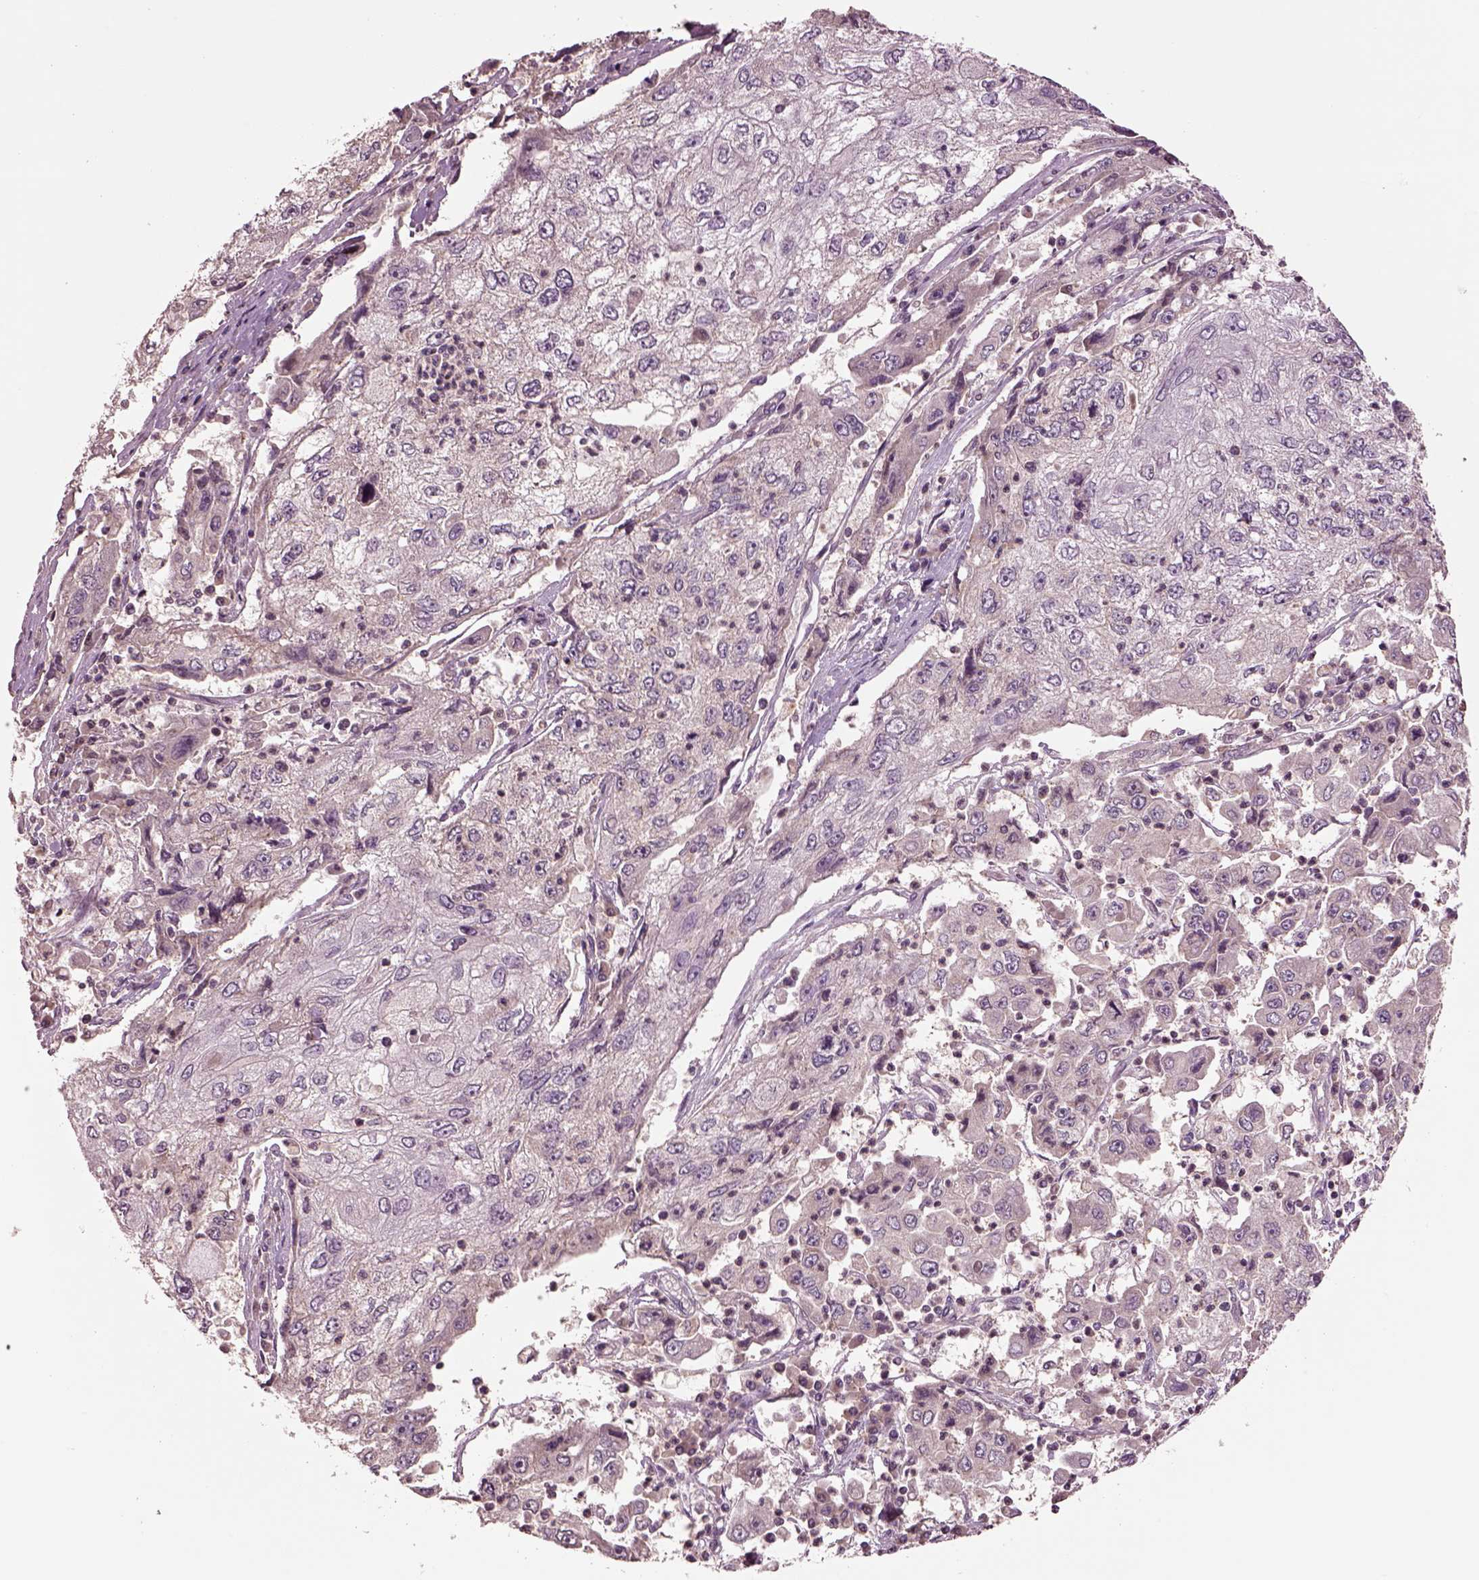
{"staining": {"intensity": "negative", "quantity": "none", "location": "none"}, "tissue": "cervical cancer", "cell_type": "Tumor cells", "image_type": "cancer", "snomed": [{"axis": "morphology", "description": "Squamous cell carcinoma, NOS"}, {"axis": "topography", "description": "Cervix"}], "caption": "Immunohistochemistry (IHC) of human cervical cancer exhibits no positivity in tumor cells.", "gene": "MTHFS", "patient": {"sex": "female", "age": 36}}